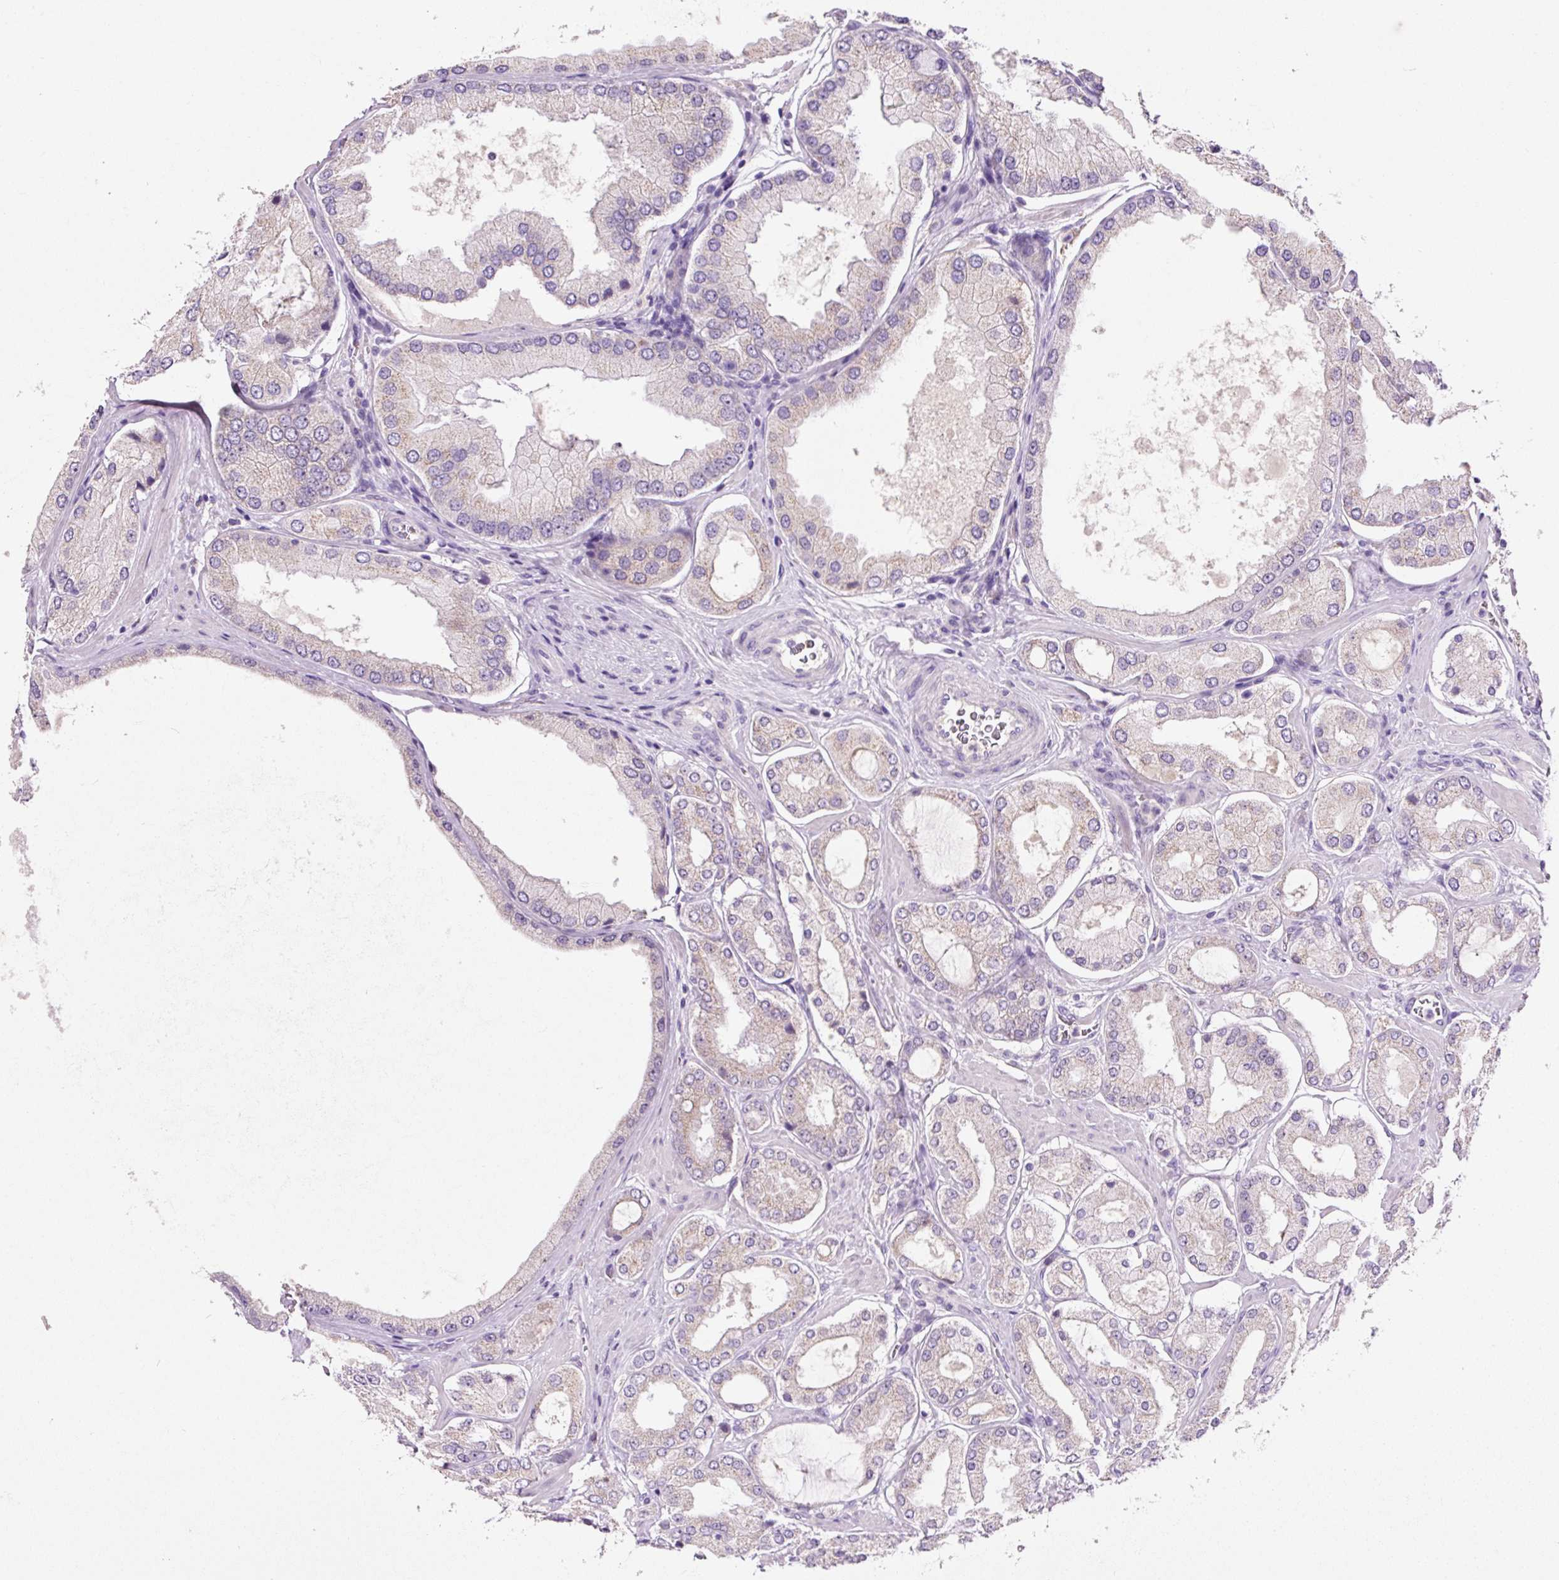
{"staining": {"intensity": "negative", "quantity": "none", "location": "none"}, "tissue": "prostate cancer", "cell_type": "Tumor cells", "image_type": "cancer", "snomed": [{"axis": "morphology", "description": "Adenocarcinoma, Low grade"}, {"axis": "topography", "description": "Prostate"}], "caption": "This is a micrograph of IHC staining of prostate cancer (low-grade adenocarcinoma), which shows no positivity in tumor cells. Nuclei are stained in blue.", "gene": "PCK2", "patient": {"sex": "male", "age": 42}}